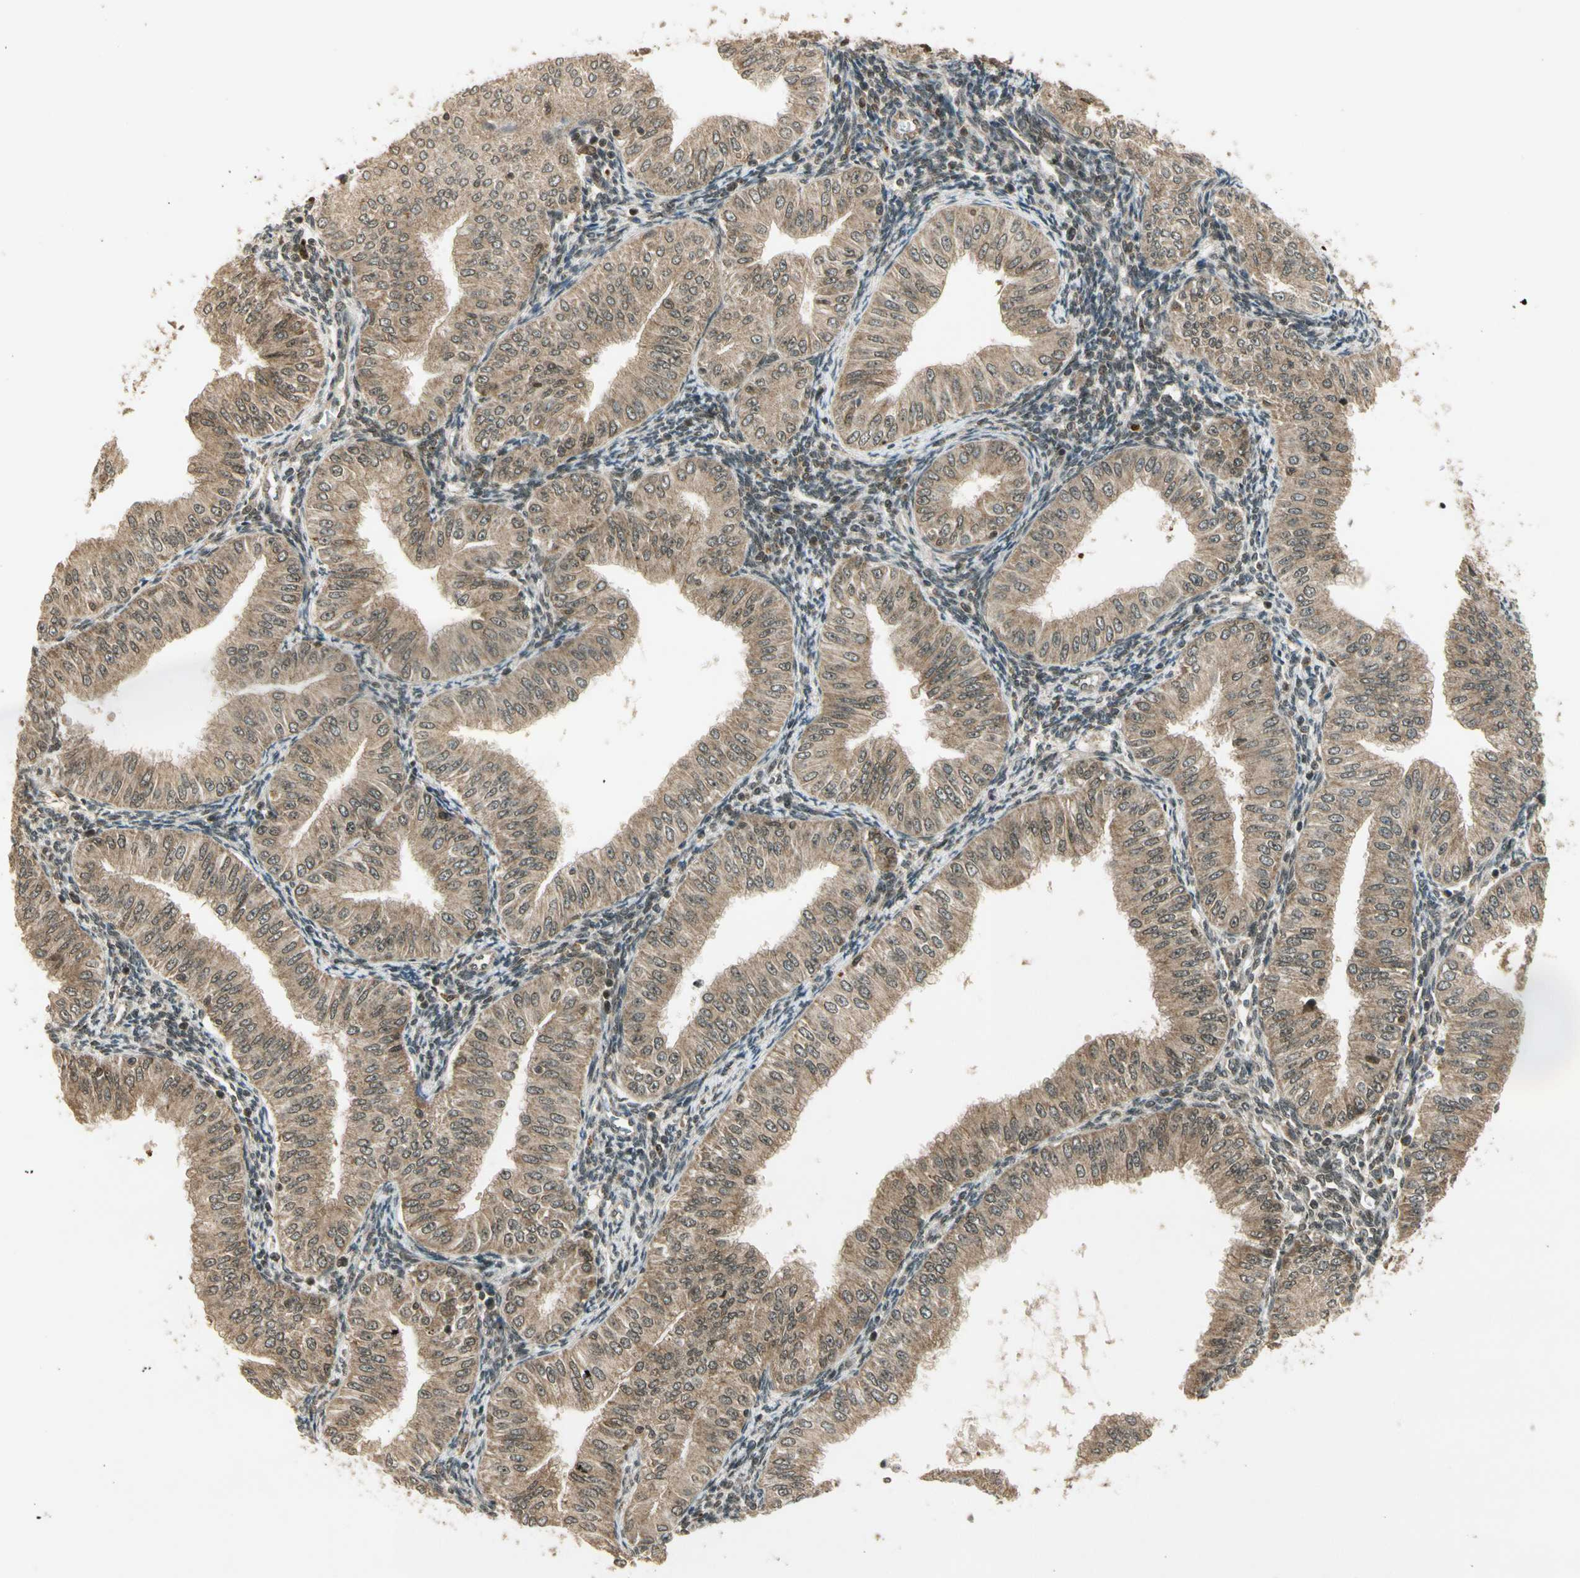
{"staining": {"intensity": "moderate", "quantity": ">75%", "location": "cytoplasmic/membranous,nuclear"}, "tissue": "endometrial cancer", "cell_type": "Tumor cells", "image_type": "cancer", "snomed": [{"axis": "morphology", "description": "Normal tissue, NOS"}, {"axis": "morphology", "description": "Adenocarcinoma, NOS"}, {"axis": "topography", "description": "Endometrium"}], "caption": "This histopathology image exhibits IHC staining of endometrial adenocarcinoma, with medium moderate cytoplasmic/membranous and nuclear expression in about >75% of tumor cells.", "gene": "ZNF135", "patient": {"sex": "female", "age": 53}}